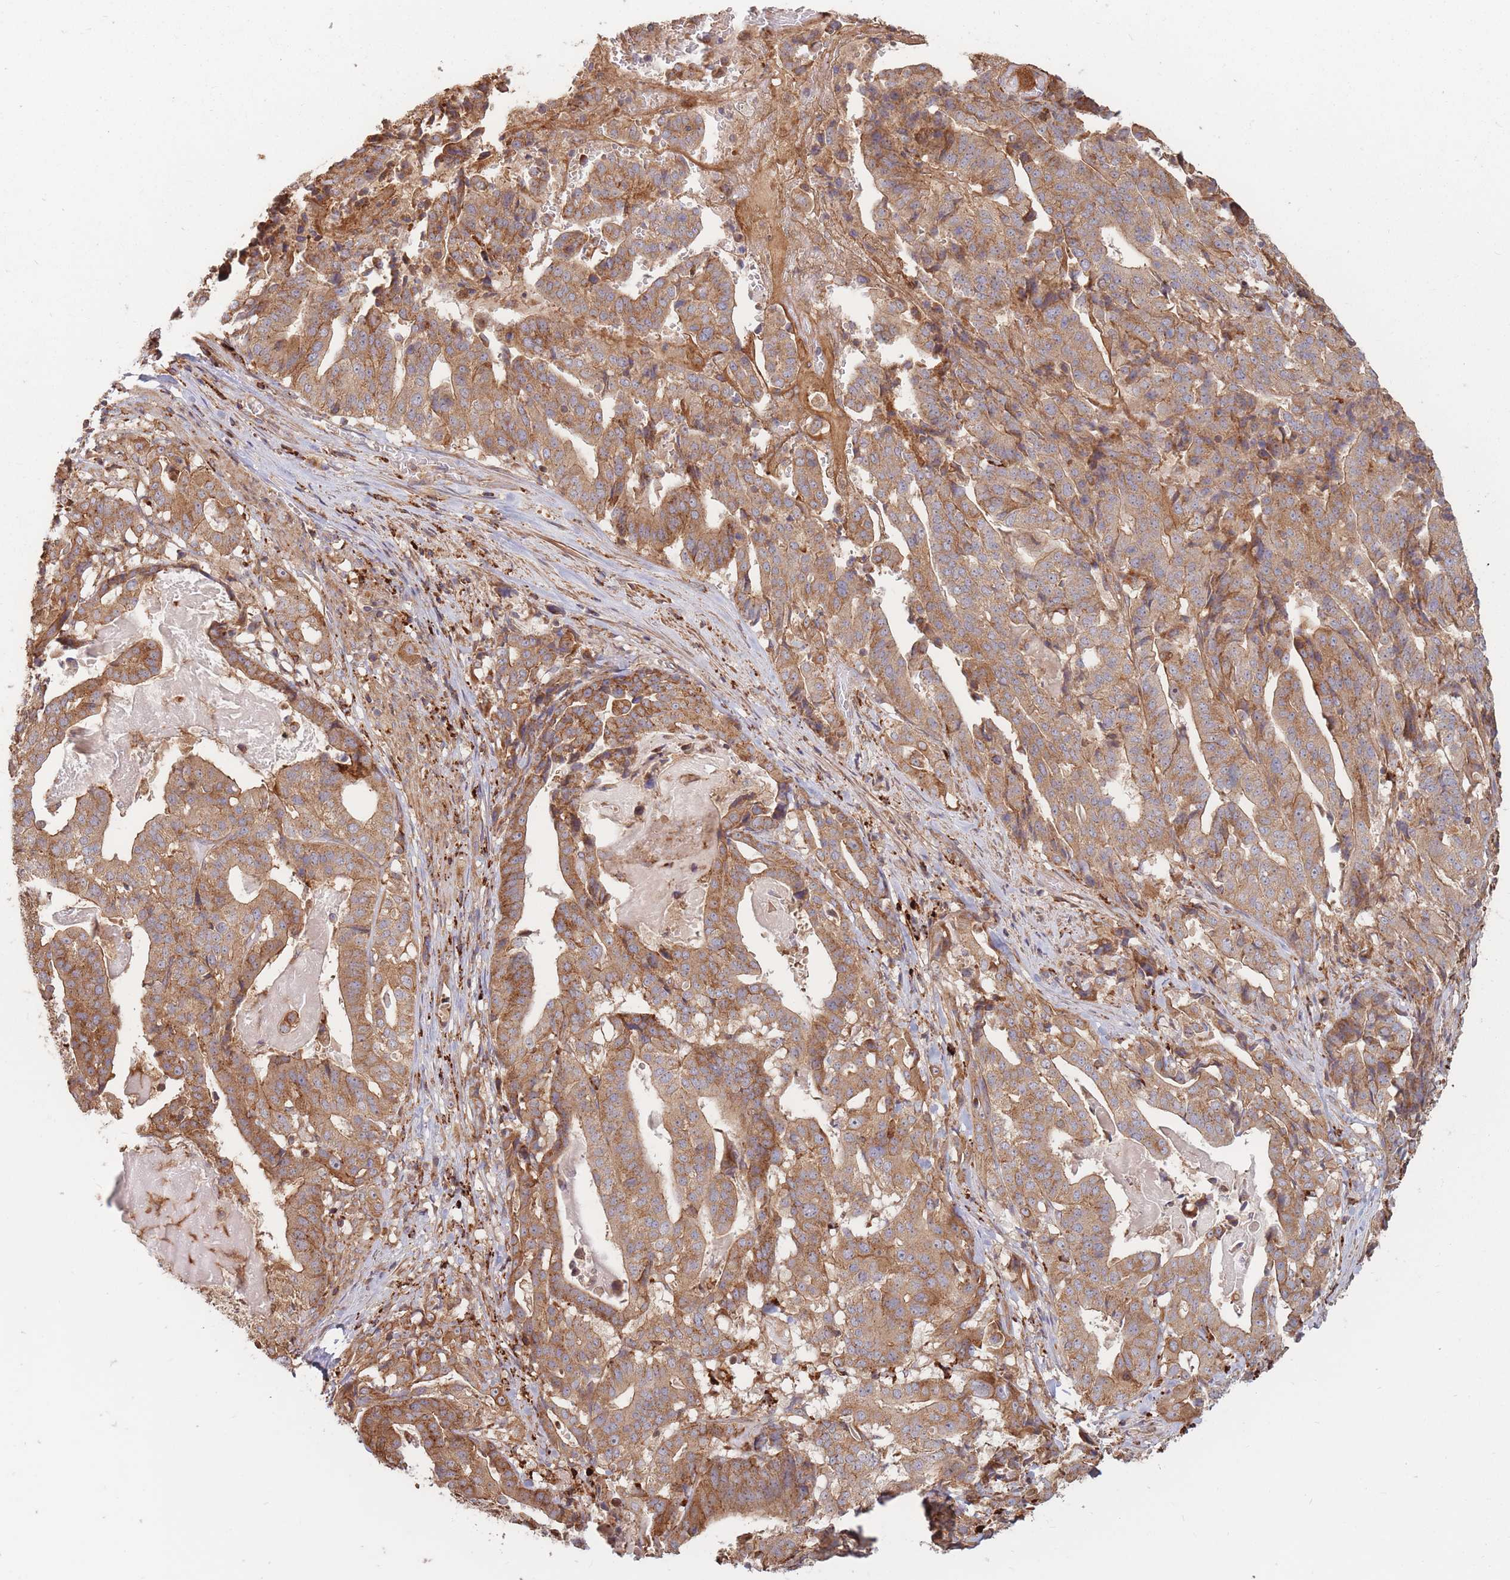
{"staining": {"intensity": "moderate", "quantity": ">75%", "location": "cytoplasmic/membranous"}, "tissue": "stomach cancer", "cell_type": "Tumor cells", "image_type": "cancer", "snomed": [{"axis": "morphology", "description": "Adenocarcinoma, NOS"}, {"axis": "topography", "description": "Stomach"}], "caption": "Stomach cancer (adenocarcinoma) stained with DAB immunohistochemistry (IHC) shows medium levels of moderate cytoplasmic/membranous staining in approximately >75% of tumor cells. Using DAB (brown) and hematoxylin (blue) stains, captured at high magnification using brightfield microscopy.", "gene": "RASSF2", "patient": {"sex": "male", "age": 48}}